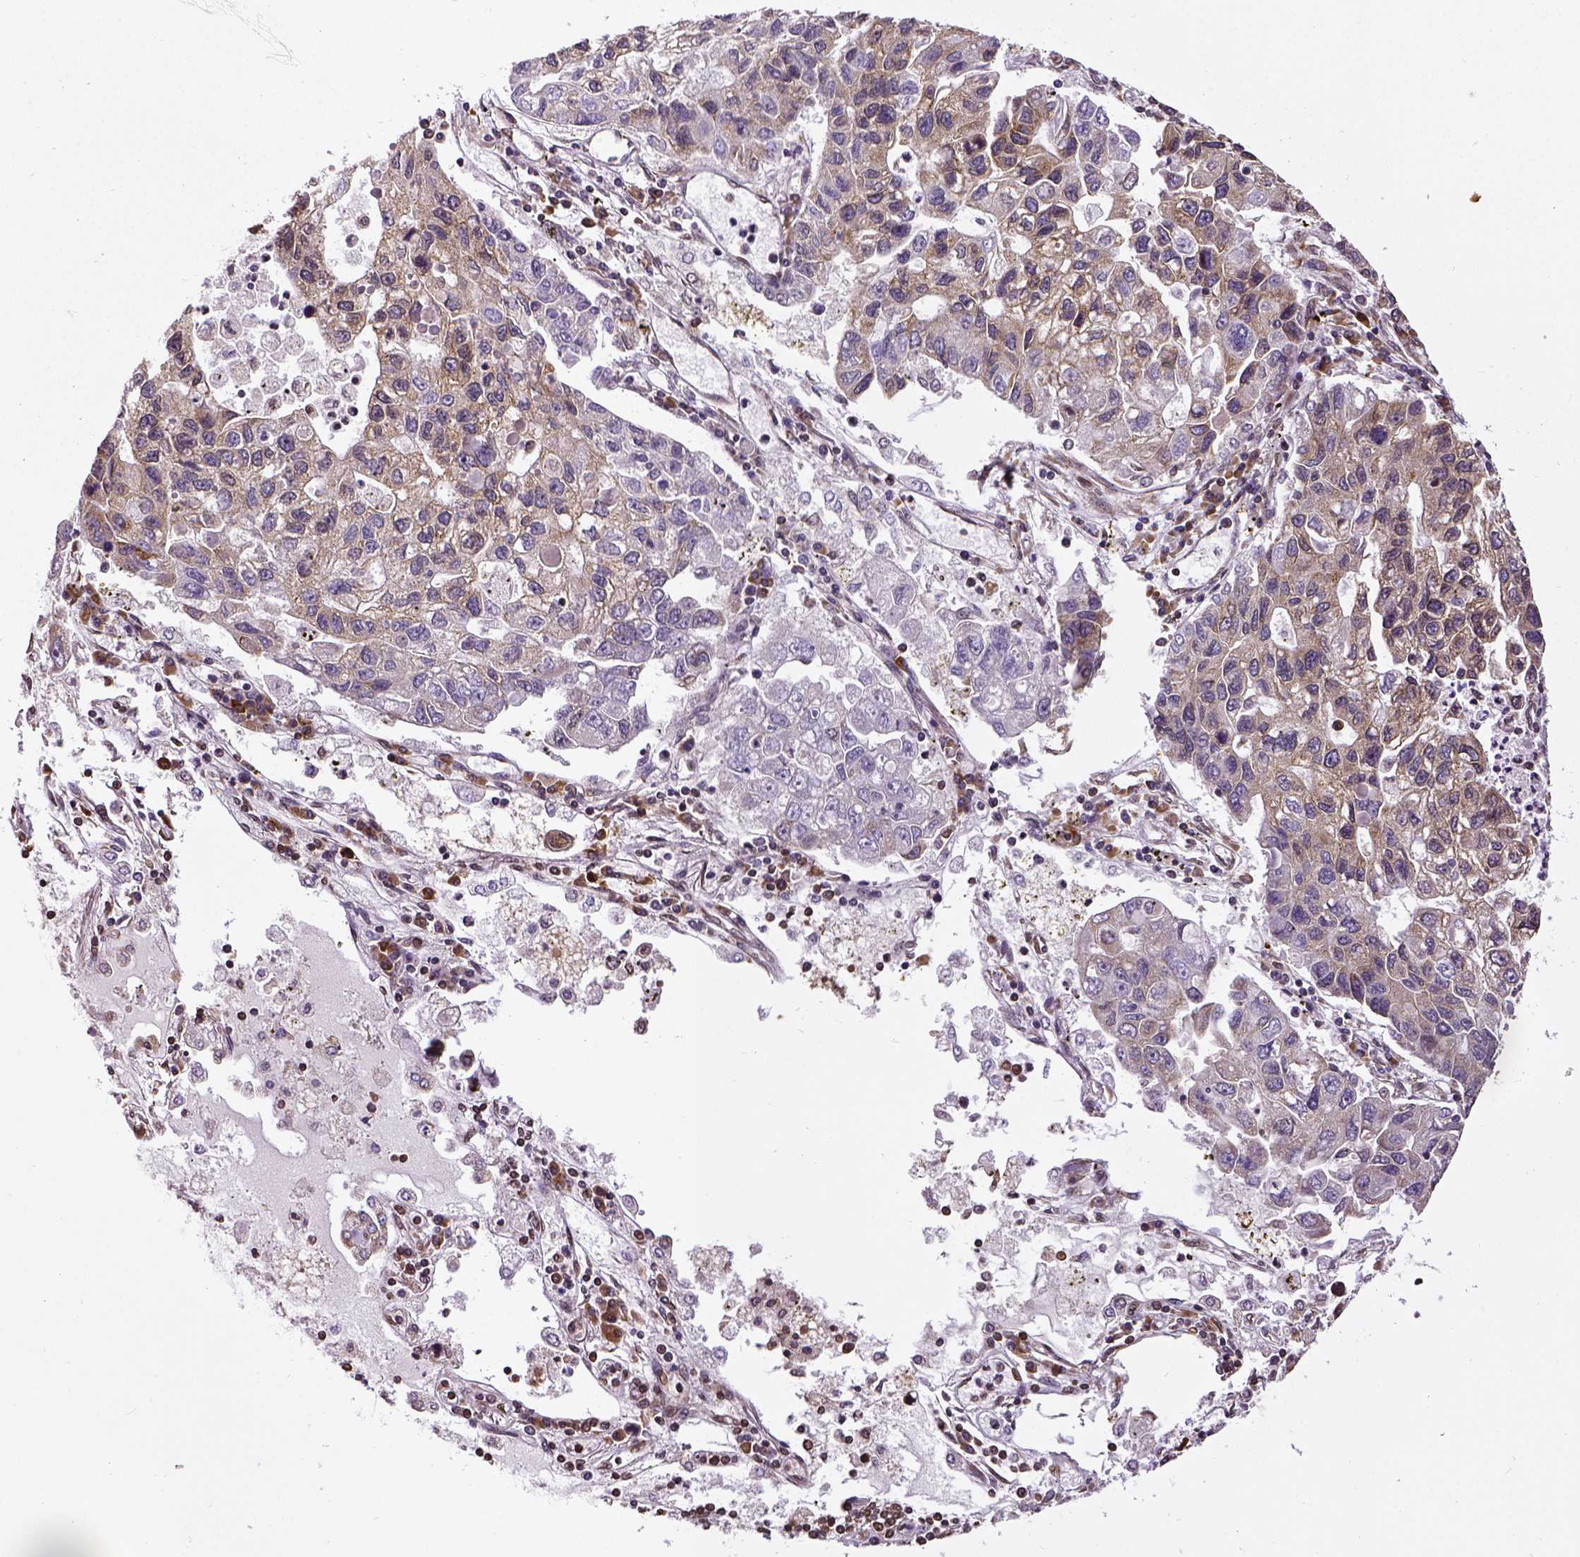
{"staining": {"intensity": "strong", "quantity": "25%-75%", "location": "cytoplasmic/membranous,nuclear"}, "tissue": "lung cancer", "cell_type": "Tumor cells", "image_type": "cancer", "snomed": [{"axis": "morphology", "description": "Adenocarcinoma, NOS"}, {"axis": "topography", "description": "Bronchus"}, {"axis": "topography", "description": "Lung"}], "caption": "Tumor cells reveal high levels of strong cytoplasmic/membranous and nuclear positivity in approximately 25%-75% of cells in human adenocarcinoma (lung). (DAB = brown stain, brightfield microscopy at high magnification).", "gene": "MTDH", "patient": {"sex": "female", "age": 51}}